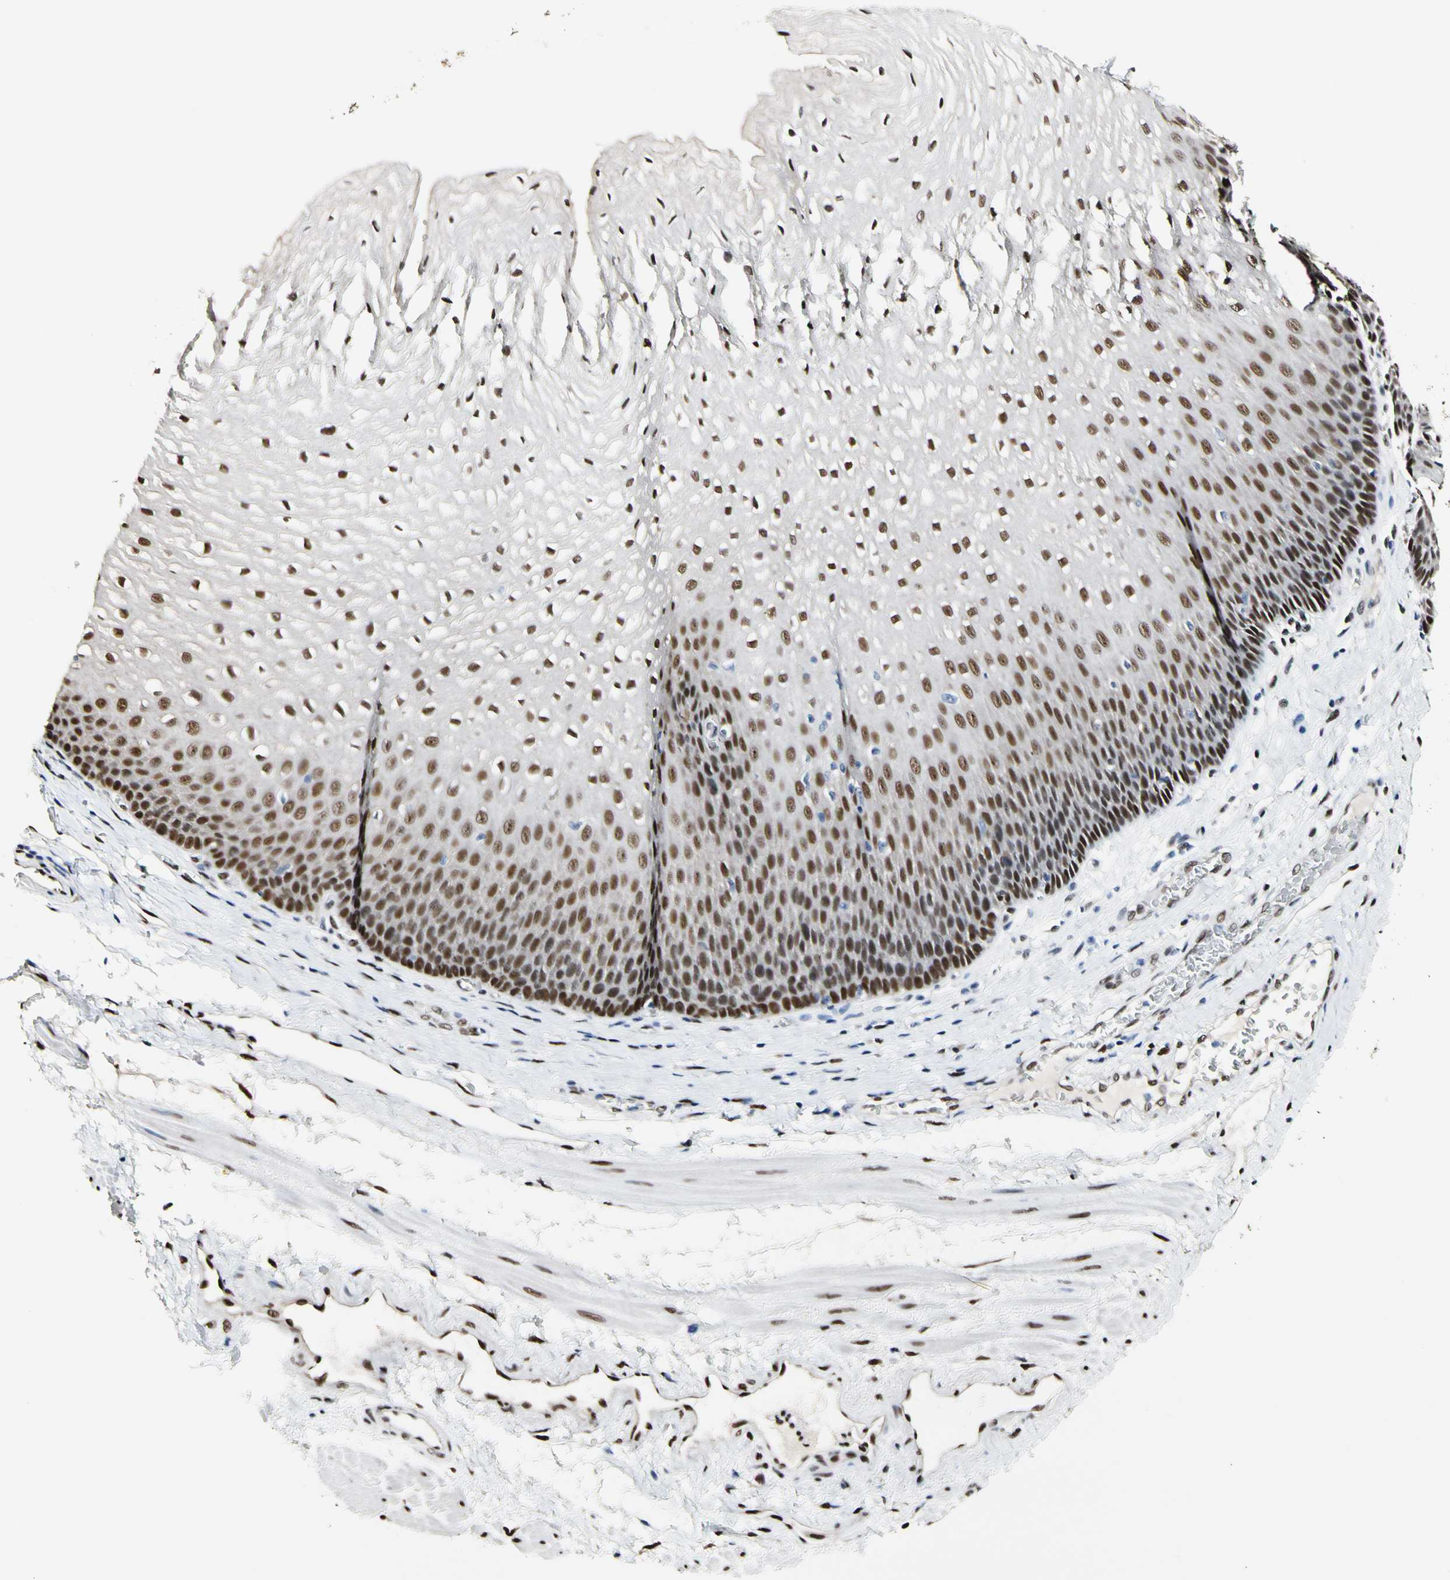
{"staining": {"intensity": "moderate", "quantity": ">75%", "location": "nuclear"}, "tissue": "esophagus", "cell_type": "Squamous epithelial cells", "image_type": "normal", "snomed": [{"axis": "morphology", "description": "Normal tissue, NOS"}, {"axis": "topography", "description": "Esophagus"}], "caption": "A high-resolution histopathology image shows immunohistochemistry staining of normal esophagus, which shows moderate nuclear expression in about >75% of squamous epithelial cells.", "gene": "NFIA", "patient": {"sex": "male", "age": 48}}